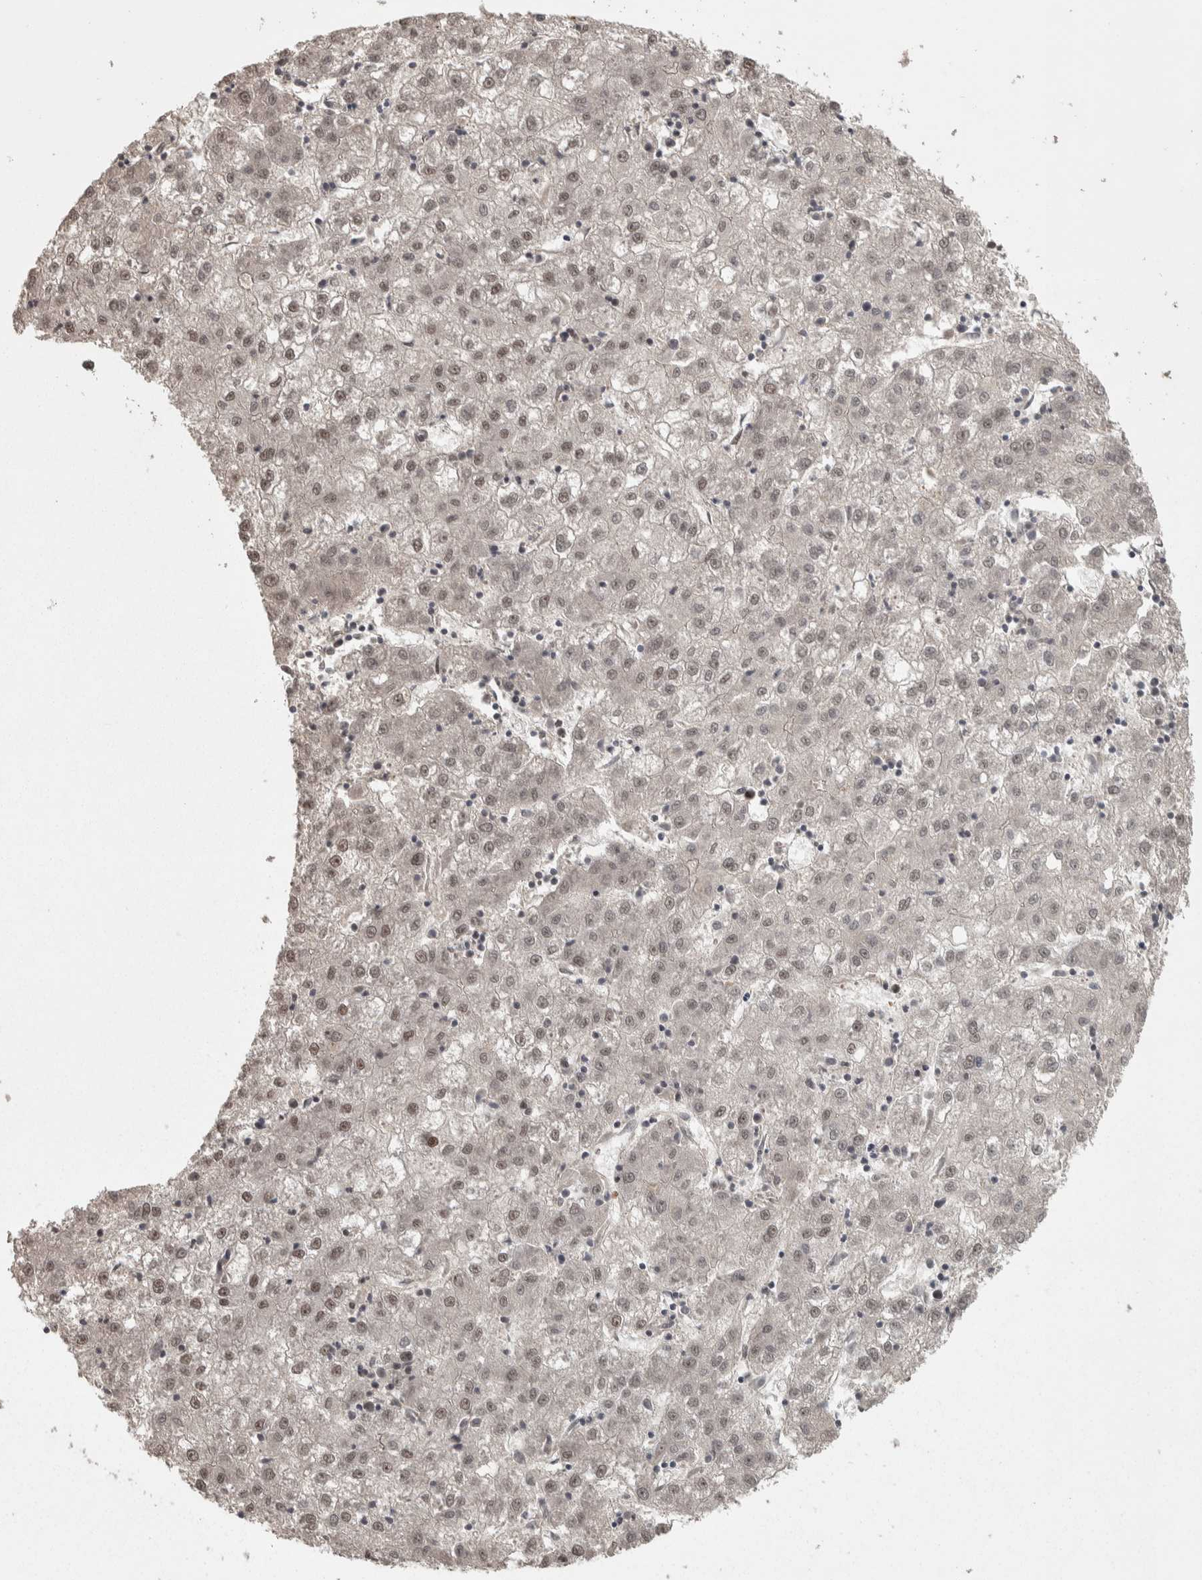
{"staining": {"intensity": "weak", "quantity": ">75%", "location": "nuclear"}, "tissue": "liver cancer", "cell_type": "Tumor cells", "image_type": "cancer", "snomed": [{"axis": "morphology", "description": "Carcinoma, Hepatocellular, NOS"}, {"axis": "topography", "description": "Liver"}], "caption": "Immunohistochemistry (IHC) micrograph of liver cancer (hepatocellular carcinoma) stained for a protein (brown), which reveals low levels of weak nuclear positivity in about >75% of tumor cells.", "gene": "ZFHX4", "patient": {"sex": "male", "age": 72}}